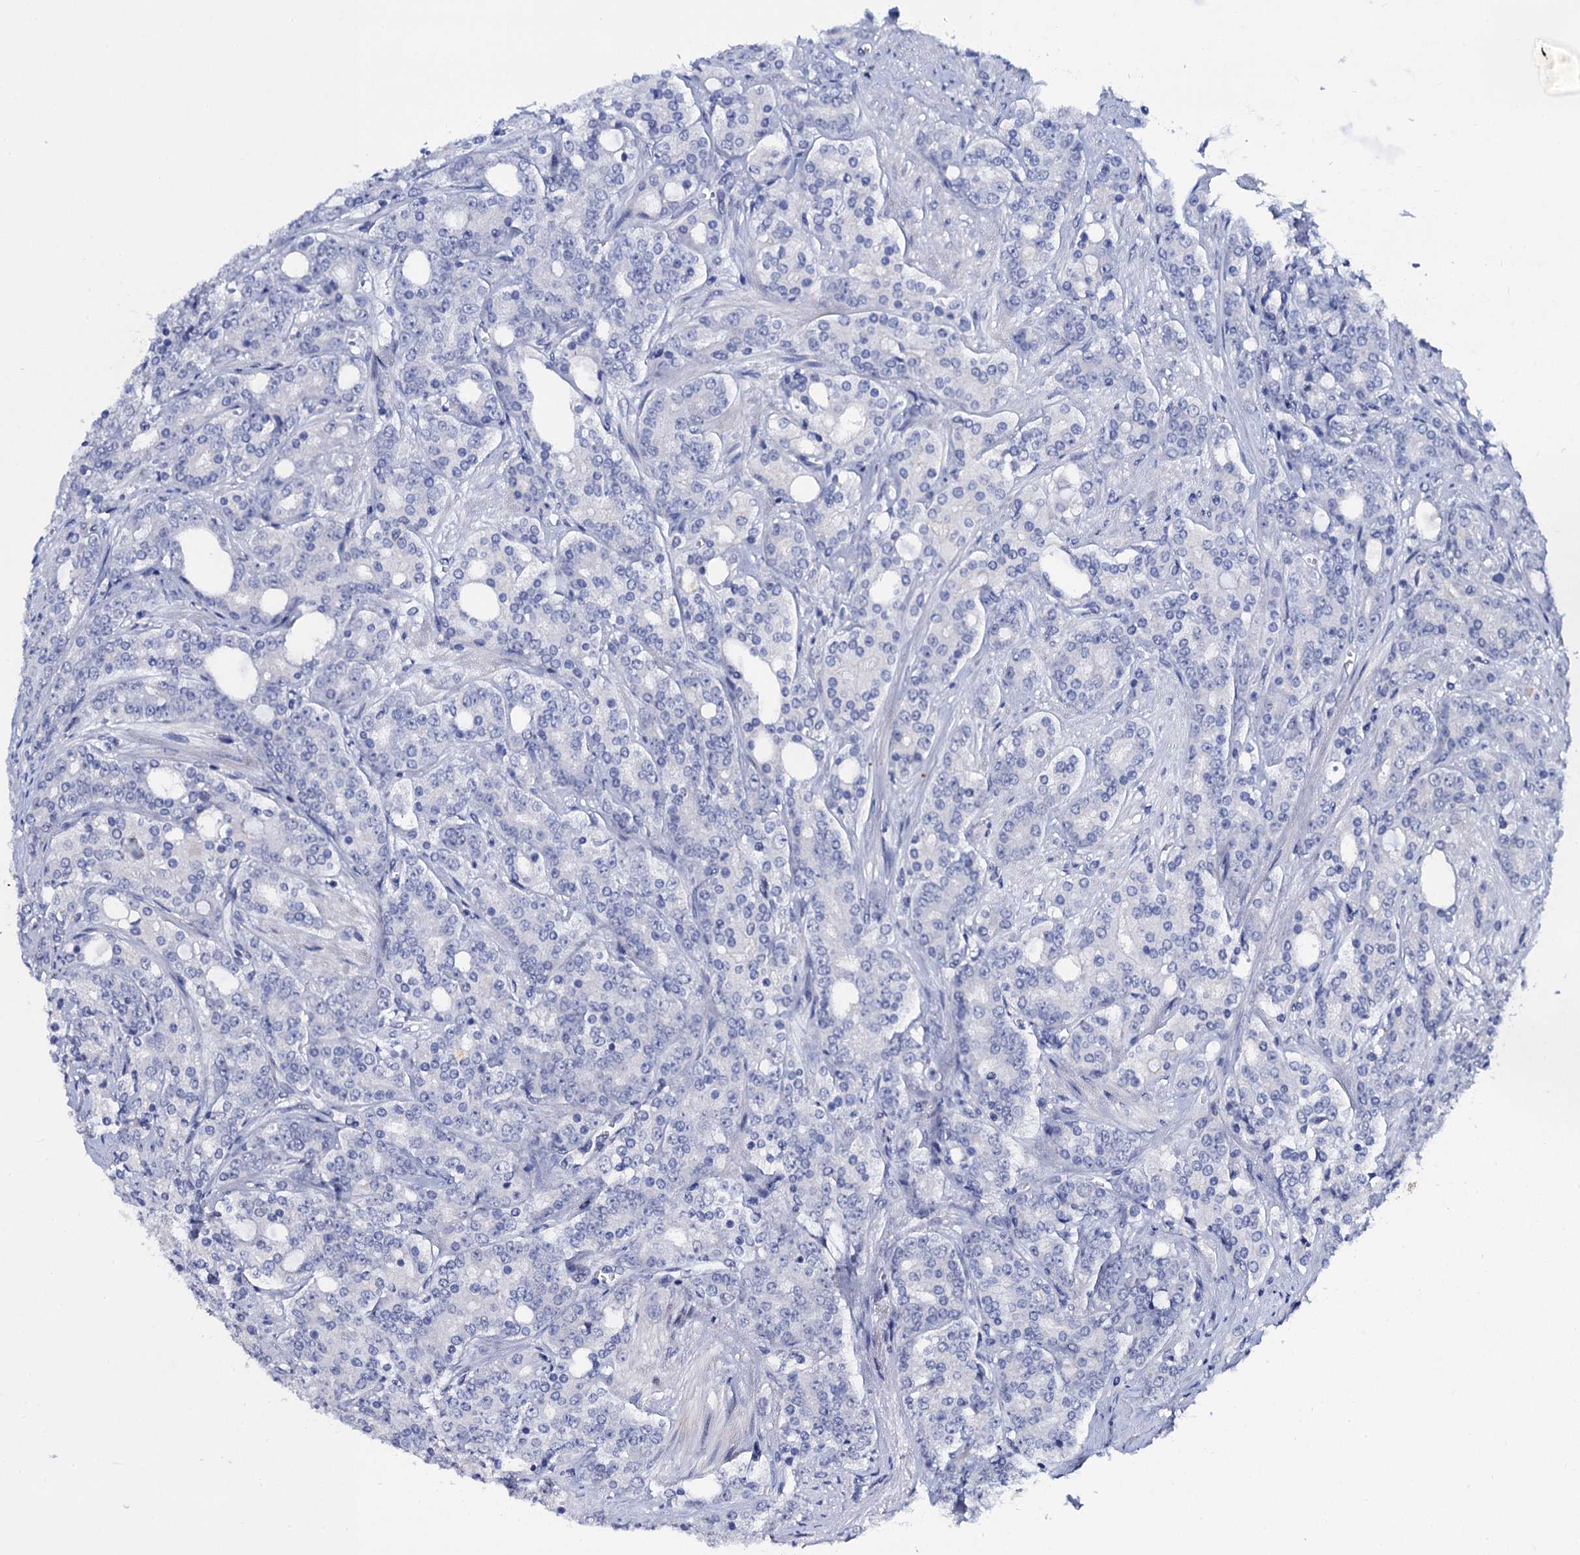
{"staining": {"intensity": "negative", "quantity": "none", "location": "none"}, "tissue": "prostate cancer", "cell_type": "Tumor cells", "image_type": "cancer", "snomed": [{"axis": "morphology", "description": "Adenocarcinoma, High grade"}, {"axis": "topography", "description": "Prostate"}], "caption": "A photomicrograph of high-grade adenocarcinoma (prostate) stained for a protein exhibits no brown staining in tumor cells.", "gene": "LYPD3", "patient": {"sex": "male", "age": 62}}